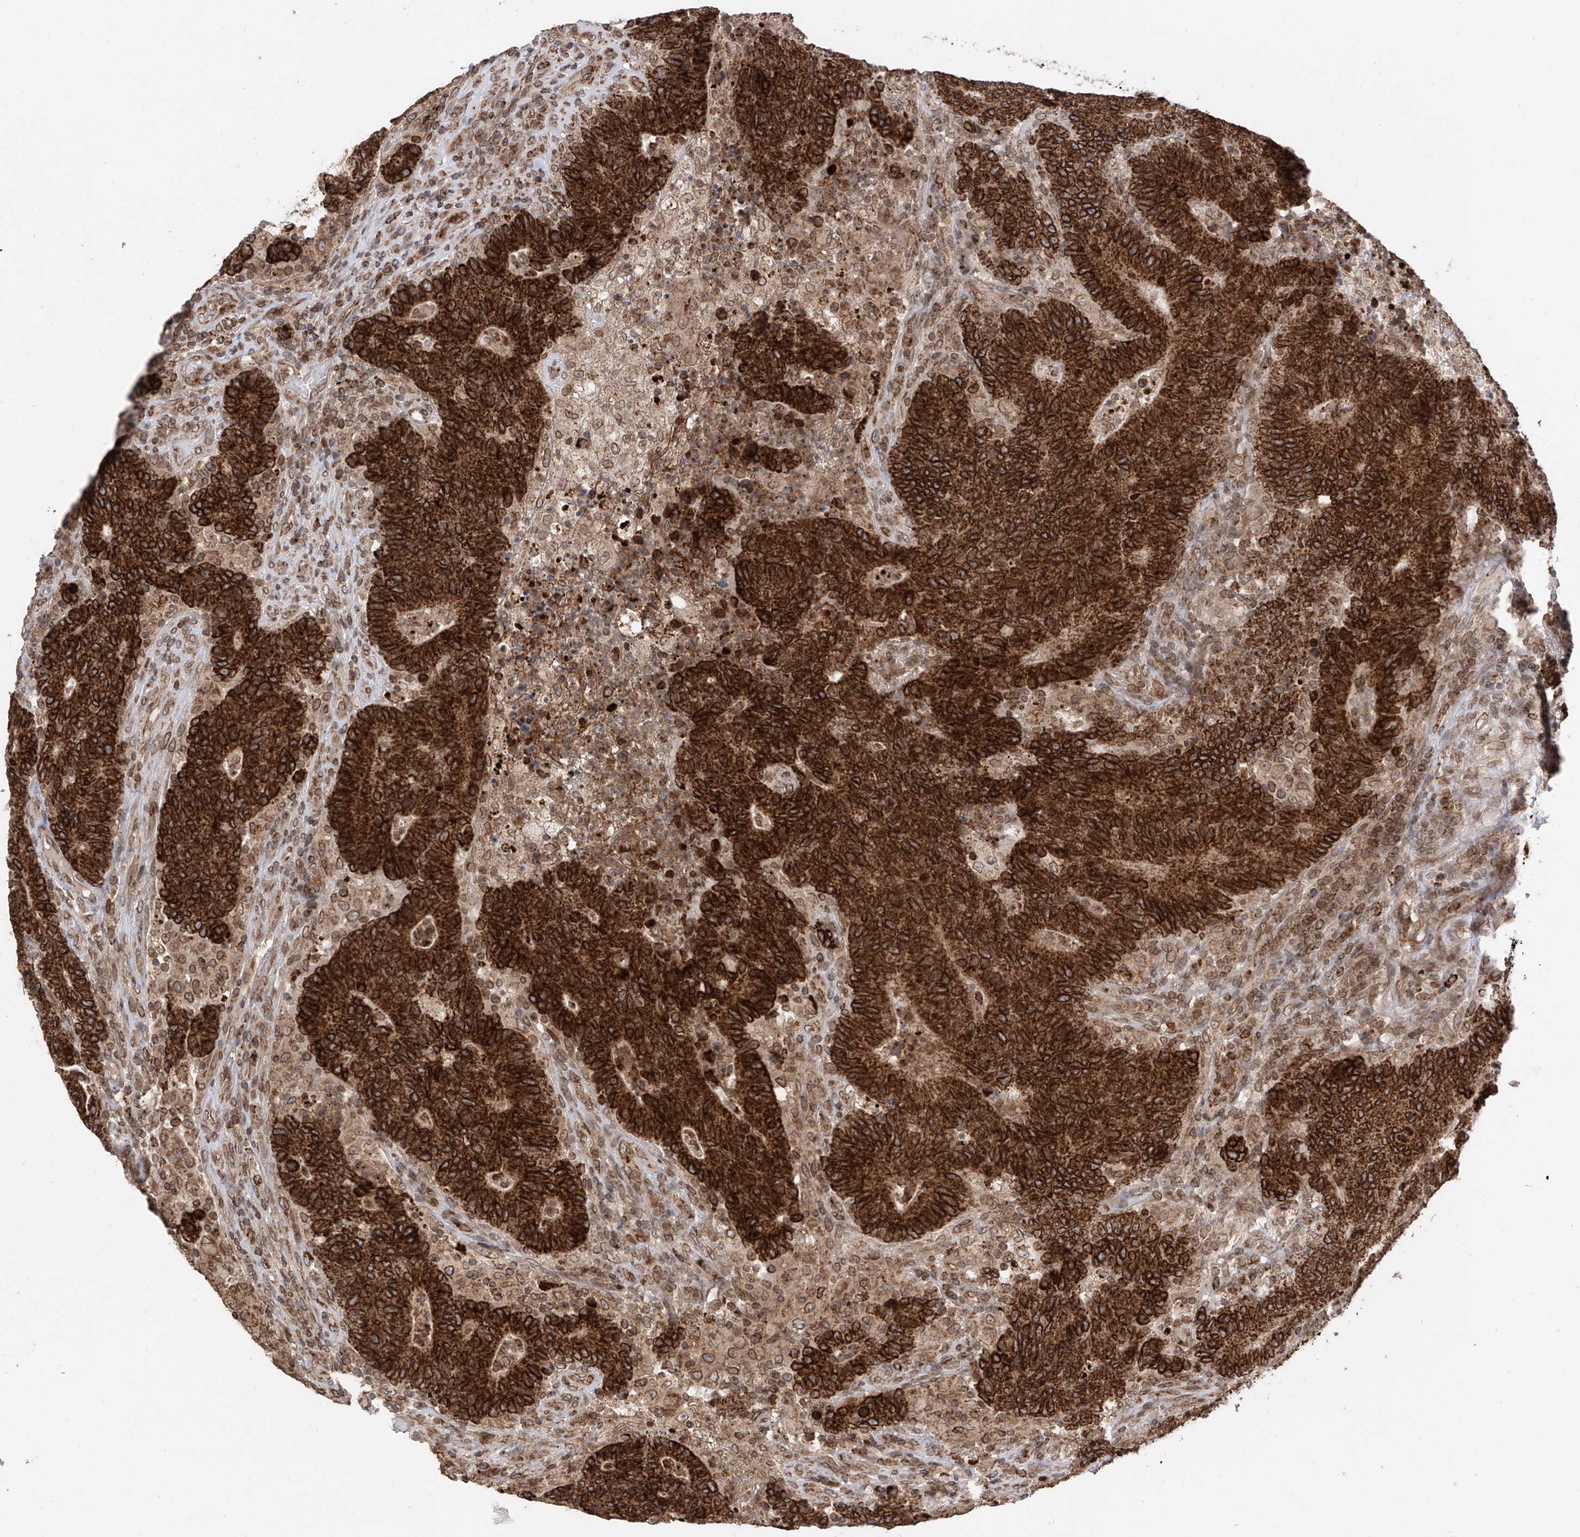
{"staining": {"intensity": "strong", "quantity": ">75%", "location": "cytoplasmic/membranous,nuclear"}, "tissue": "colorectal cancer", "cell_type": "Tumor cells", "image_type": "cancer", "snomed": [{"axis": "morphology", "description": "Normal tissue, NOS"}, {"axis": "morphology", "description": "Adenocarcinoma, NOS"}, {"axis": "topography", "description": "Colon"}], "caption": "A photomicrograph of colorectal adenocarcinoma stained for a protein shows strong cytoplasmic/membranous and nuclear brown staining in tumor cells.", "gene": "AHCTF1", "patient": {"sex": "female", "age": 75}}